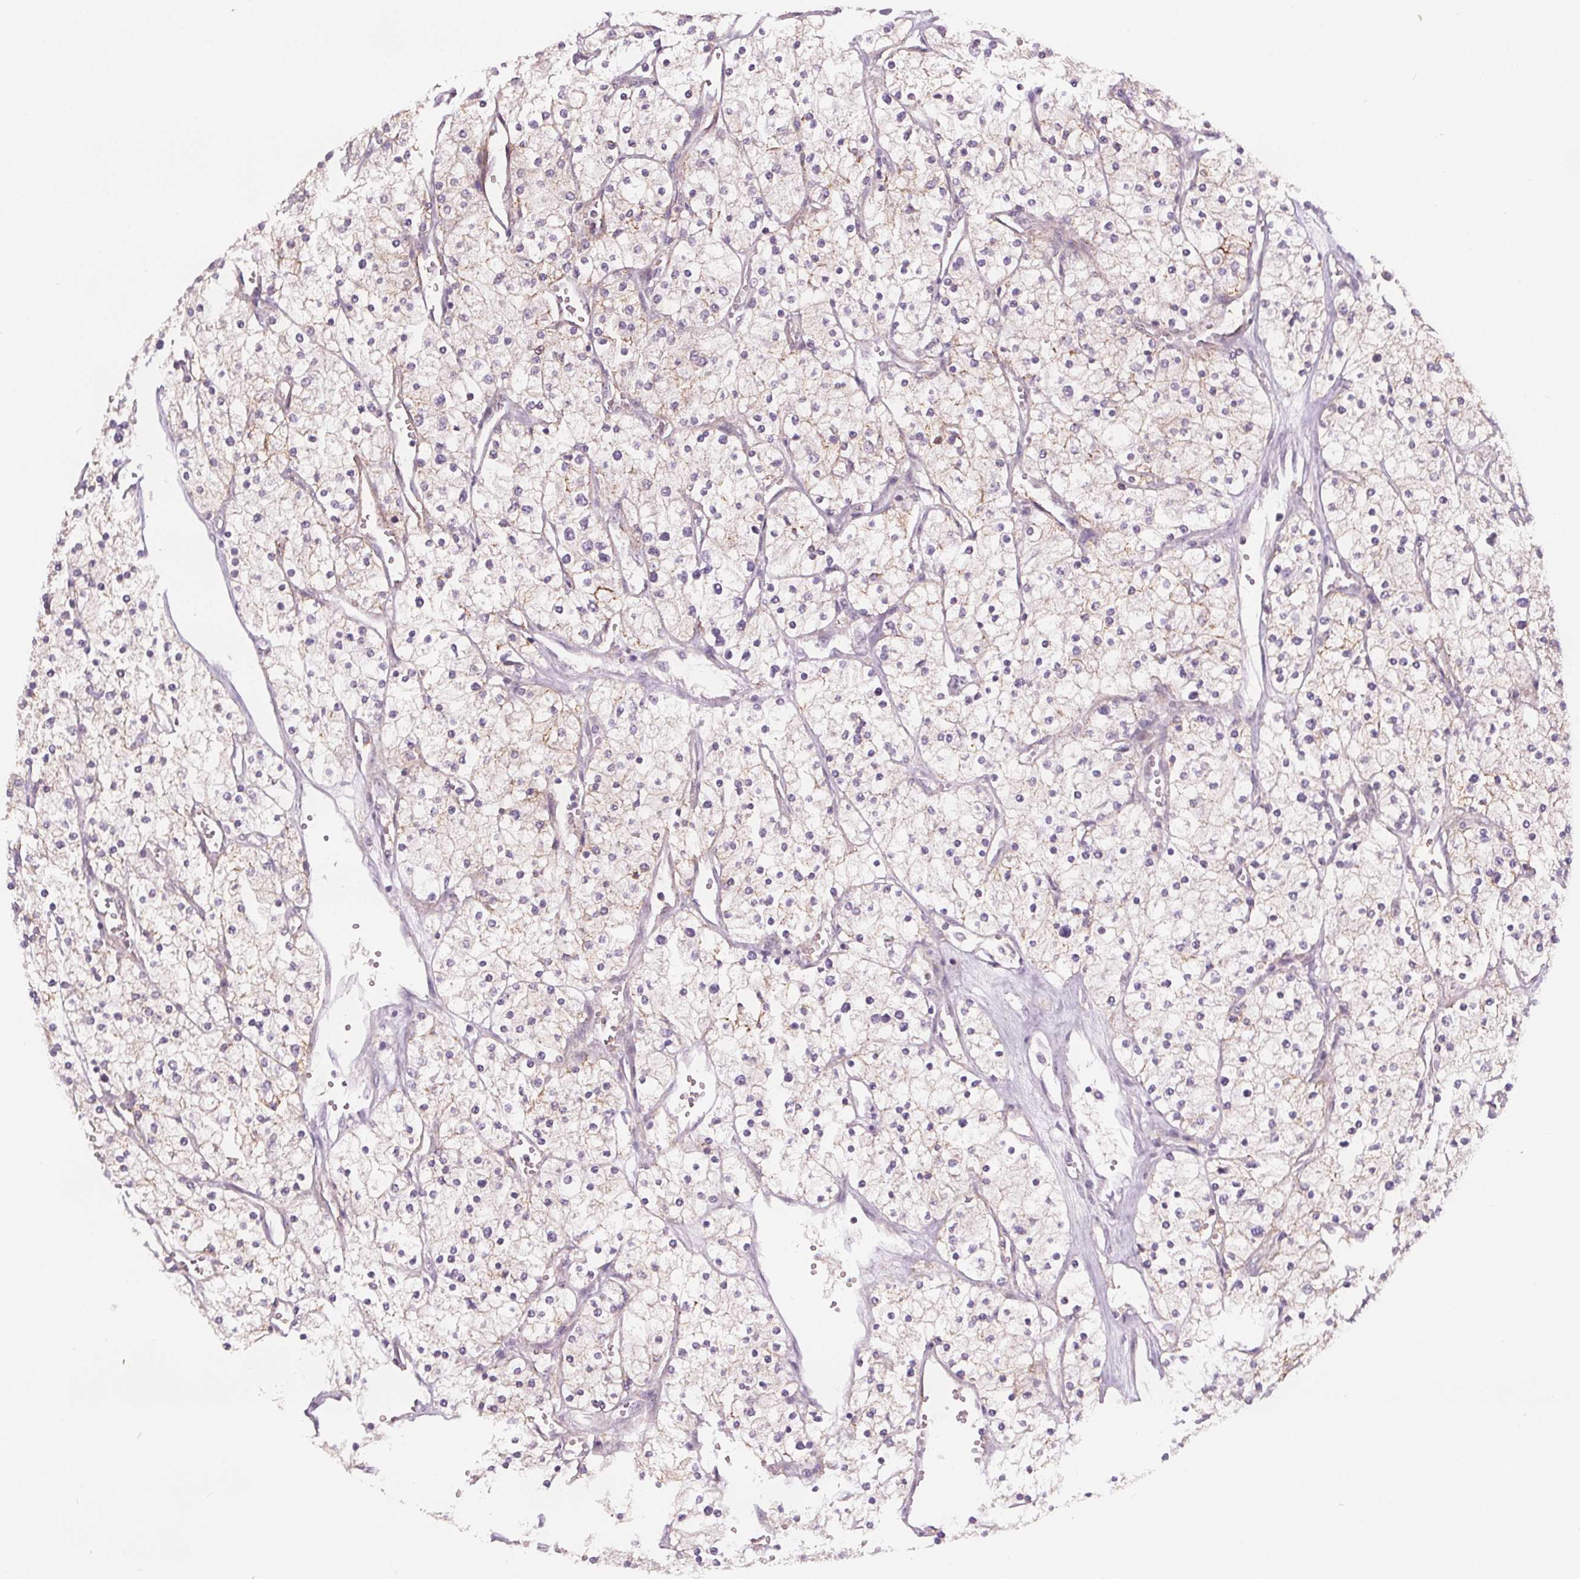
{"staining": {"intensity": "weak", "quantity": "<25%", "location": "cytoplasmic/membranous"}, "tissue": "renal cancer", "cell_type": "Tumor cells", "image_type": "cancer", "snomed": [{"axis": "morphology", "description": "Adenocarcinoma, NOS"}, {"axis": "topography", "description": "Kidney"}], "caption": "Tumor cells show no significant protein expression in renal adenocarcinoma.", "gene": "ATP1A1", "patient": {"sex": "male", "age": 80}}